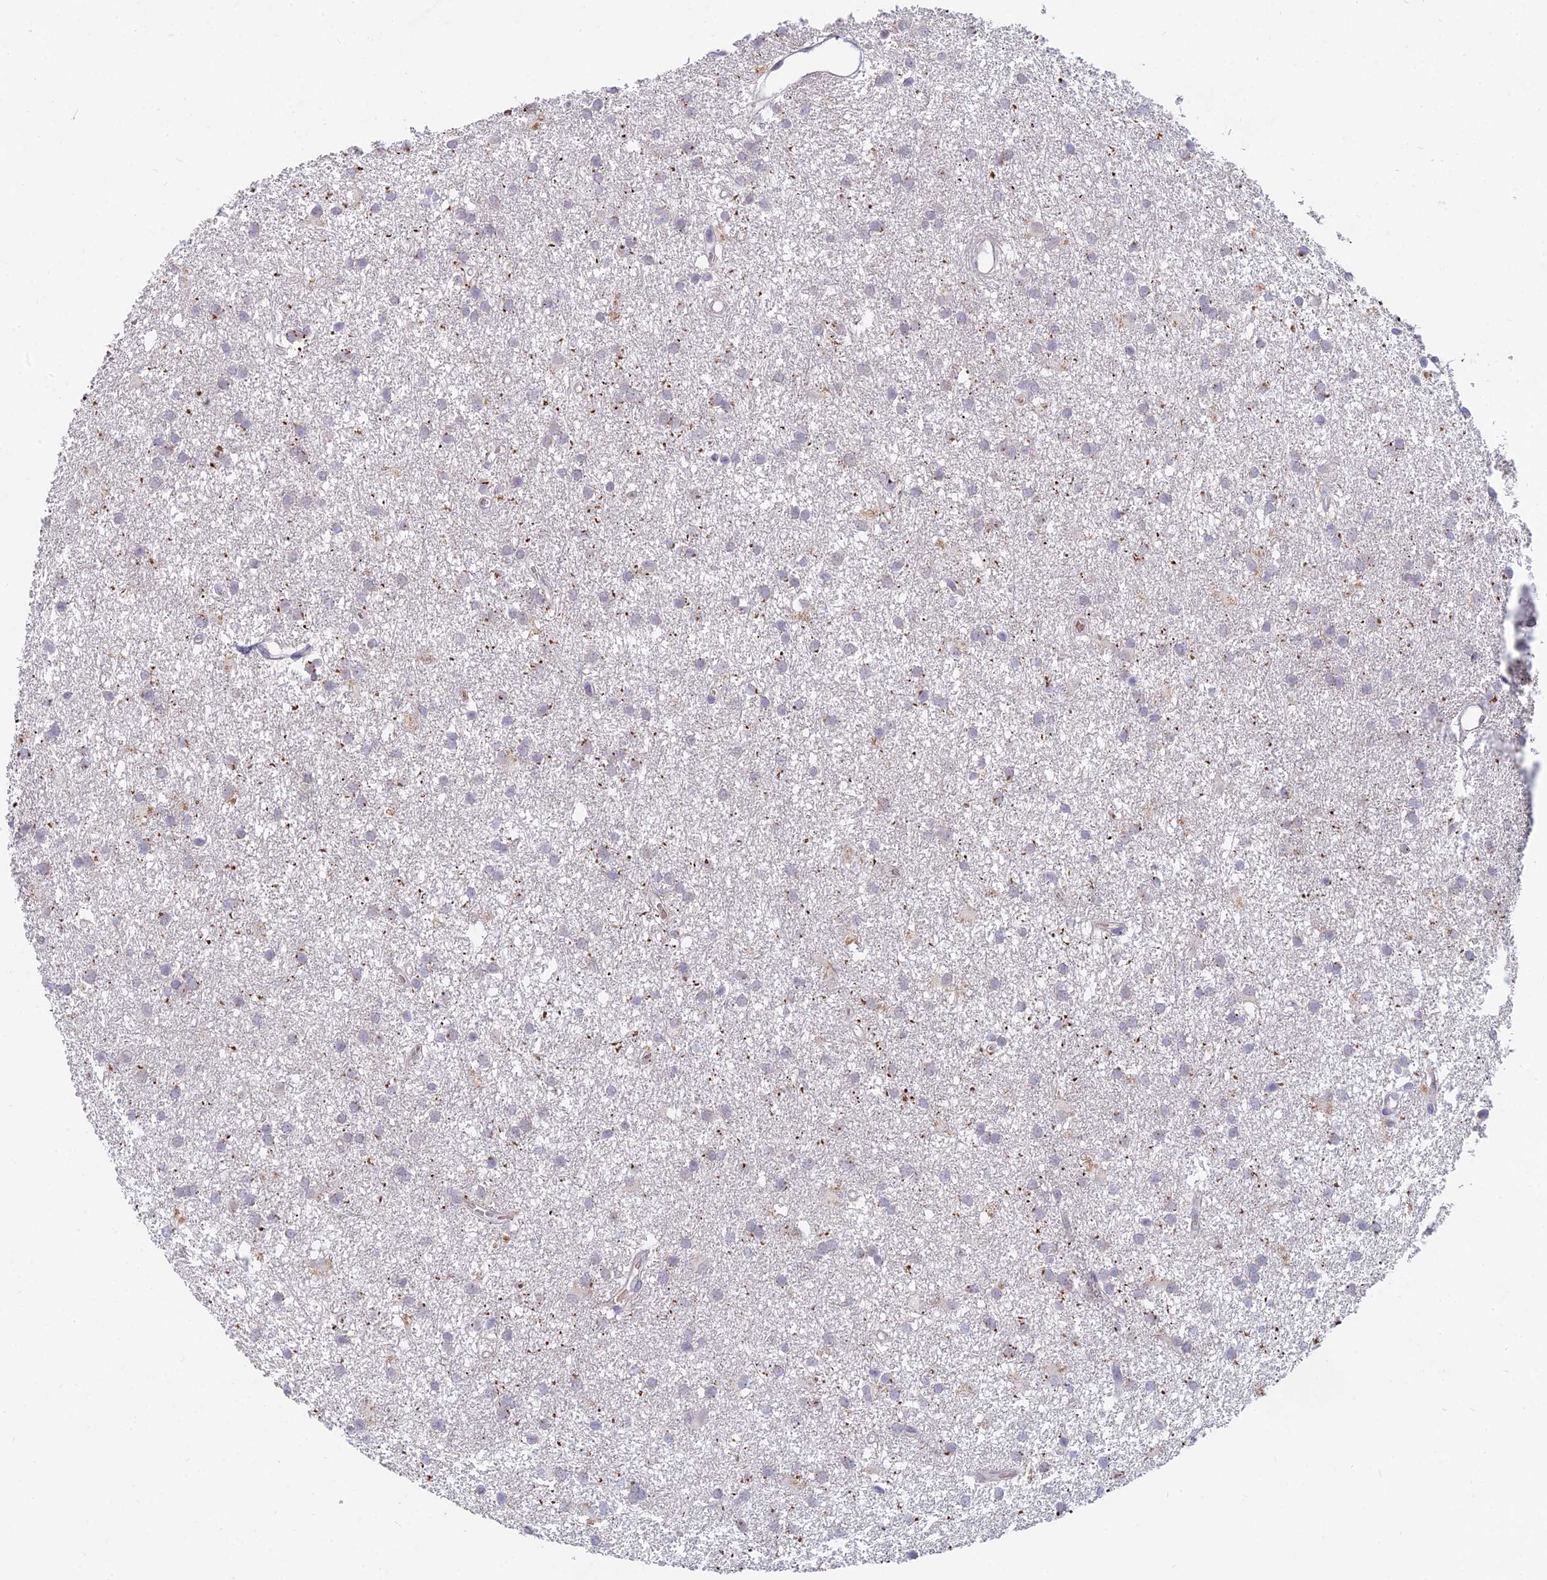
{"staining": {"intensity": "moderate", "quantity": "<25%", "location": "cytoplasmic/membranous"}, "tissue": "glioma", "cell_type": "Tumor cells", "image_type": "cancer", "snomed": [{"axis": "morphology", "description": "Glioma, malignant, High grade"}, {"axis": "topography", "description": "Brain"}], "caption": "This is an image of immunohistochemistry (IHC) staining of glioma, which shows moderate staining in the cytoplasmic/membranous of tumor cells.", "gene": "WDR43", "patient": {"sex": "male", "age": 77}}